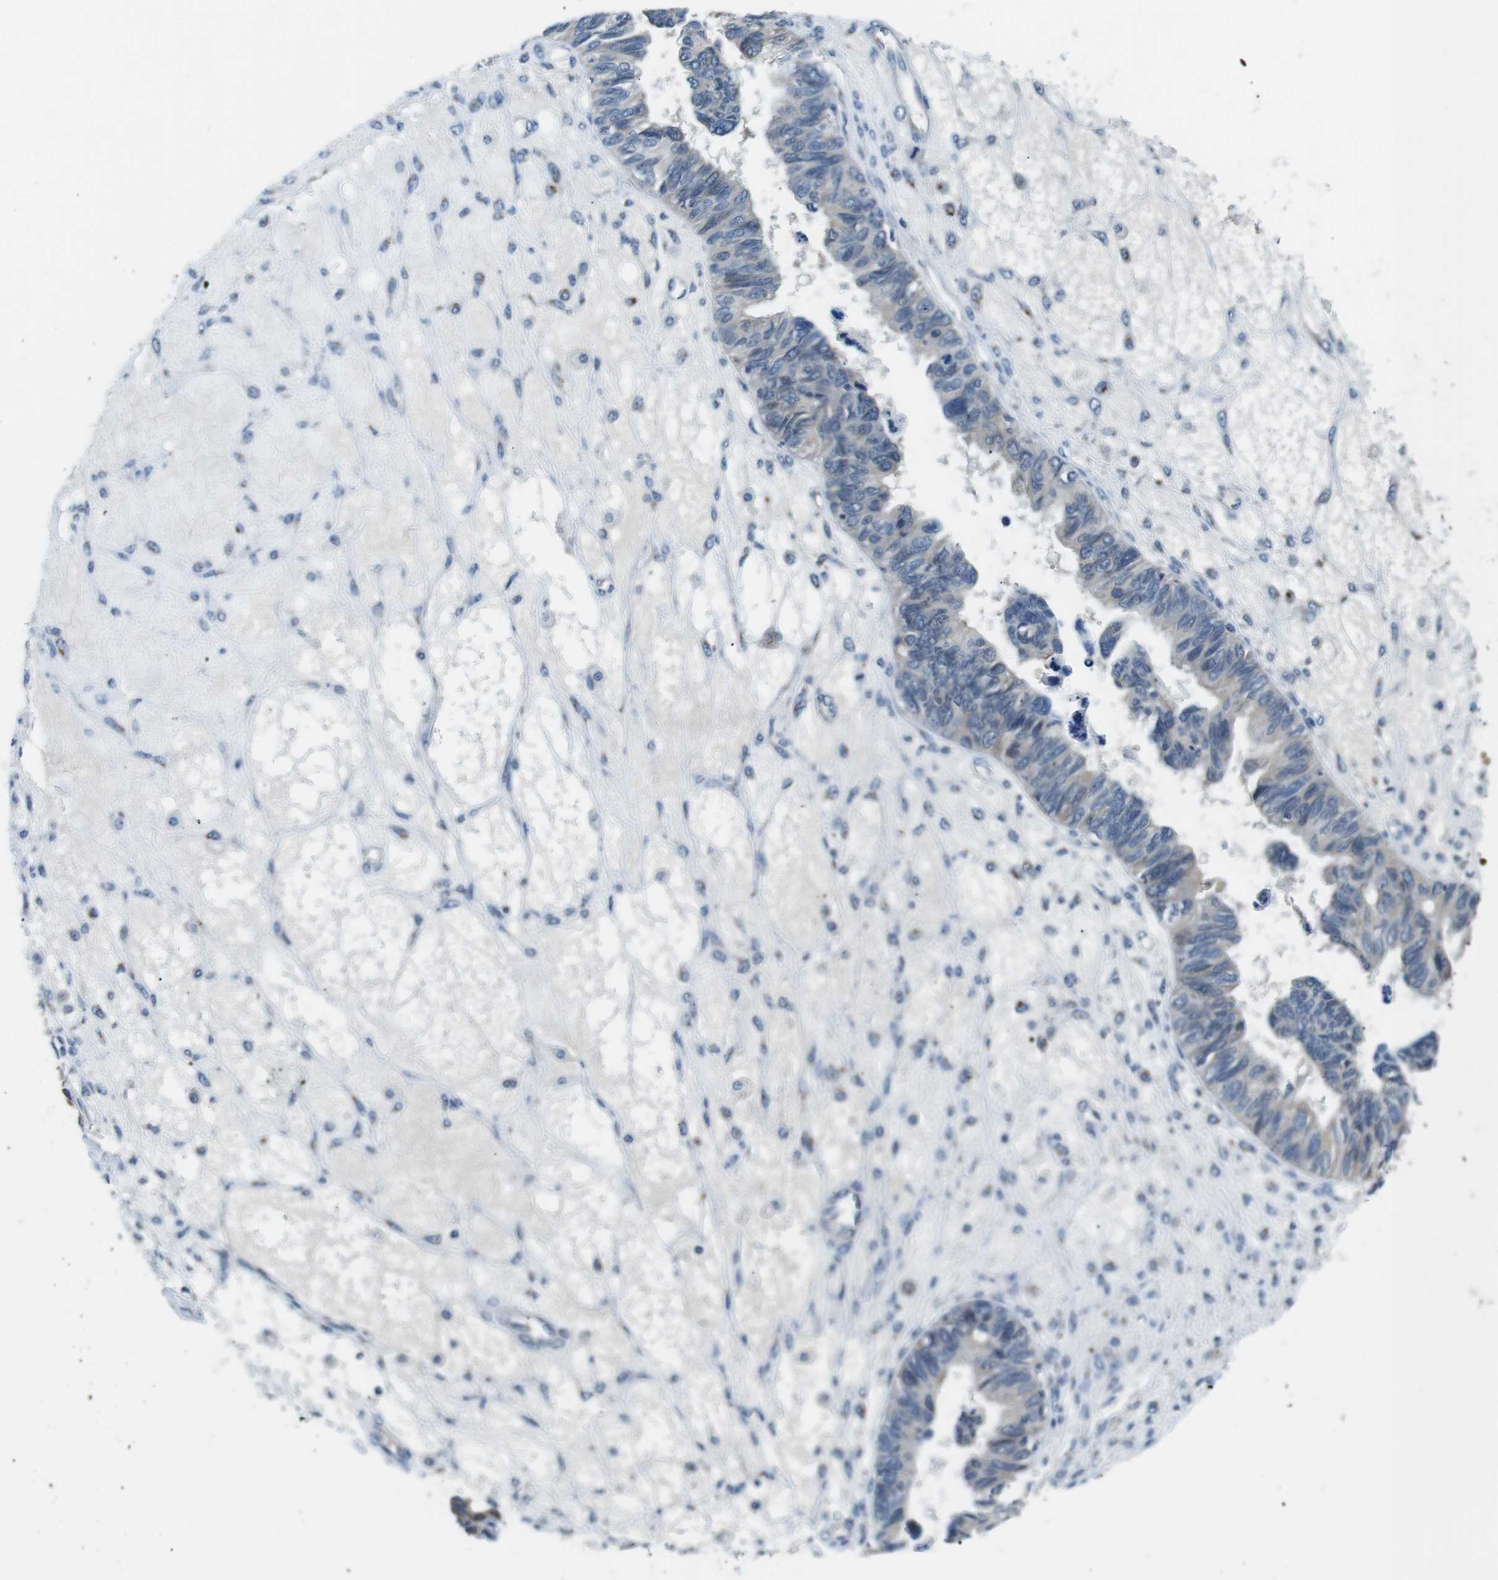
{"staining": {"intensity": "negative", "quantity": "none", "location": "none"}, "tissue": "ovarian cancer", "cell_type": "Tumor cells", "image_type": "cancer", "snomed": [{"axis": "morphology", "description": "Cystadenocarcinoma, serous, NOS"}, {"axis": "topography", "description": "Ovary"}], "caption": "This is a histopathology image of immunohistochemistry (IHC) staining of ovarian cancer, which shows no positivity in tumor cells.", "gene": "WSCD1", "patient": {"sex": "female", "age": 79}}